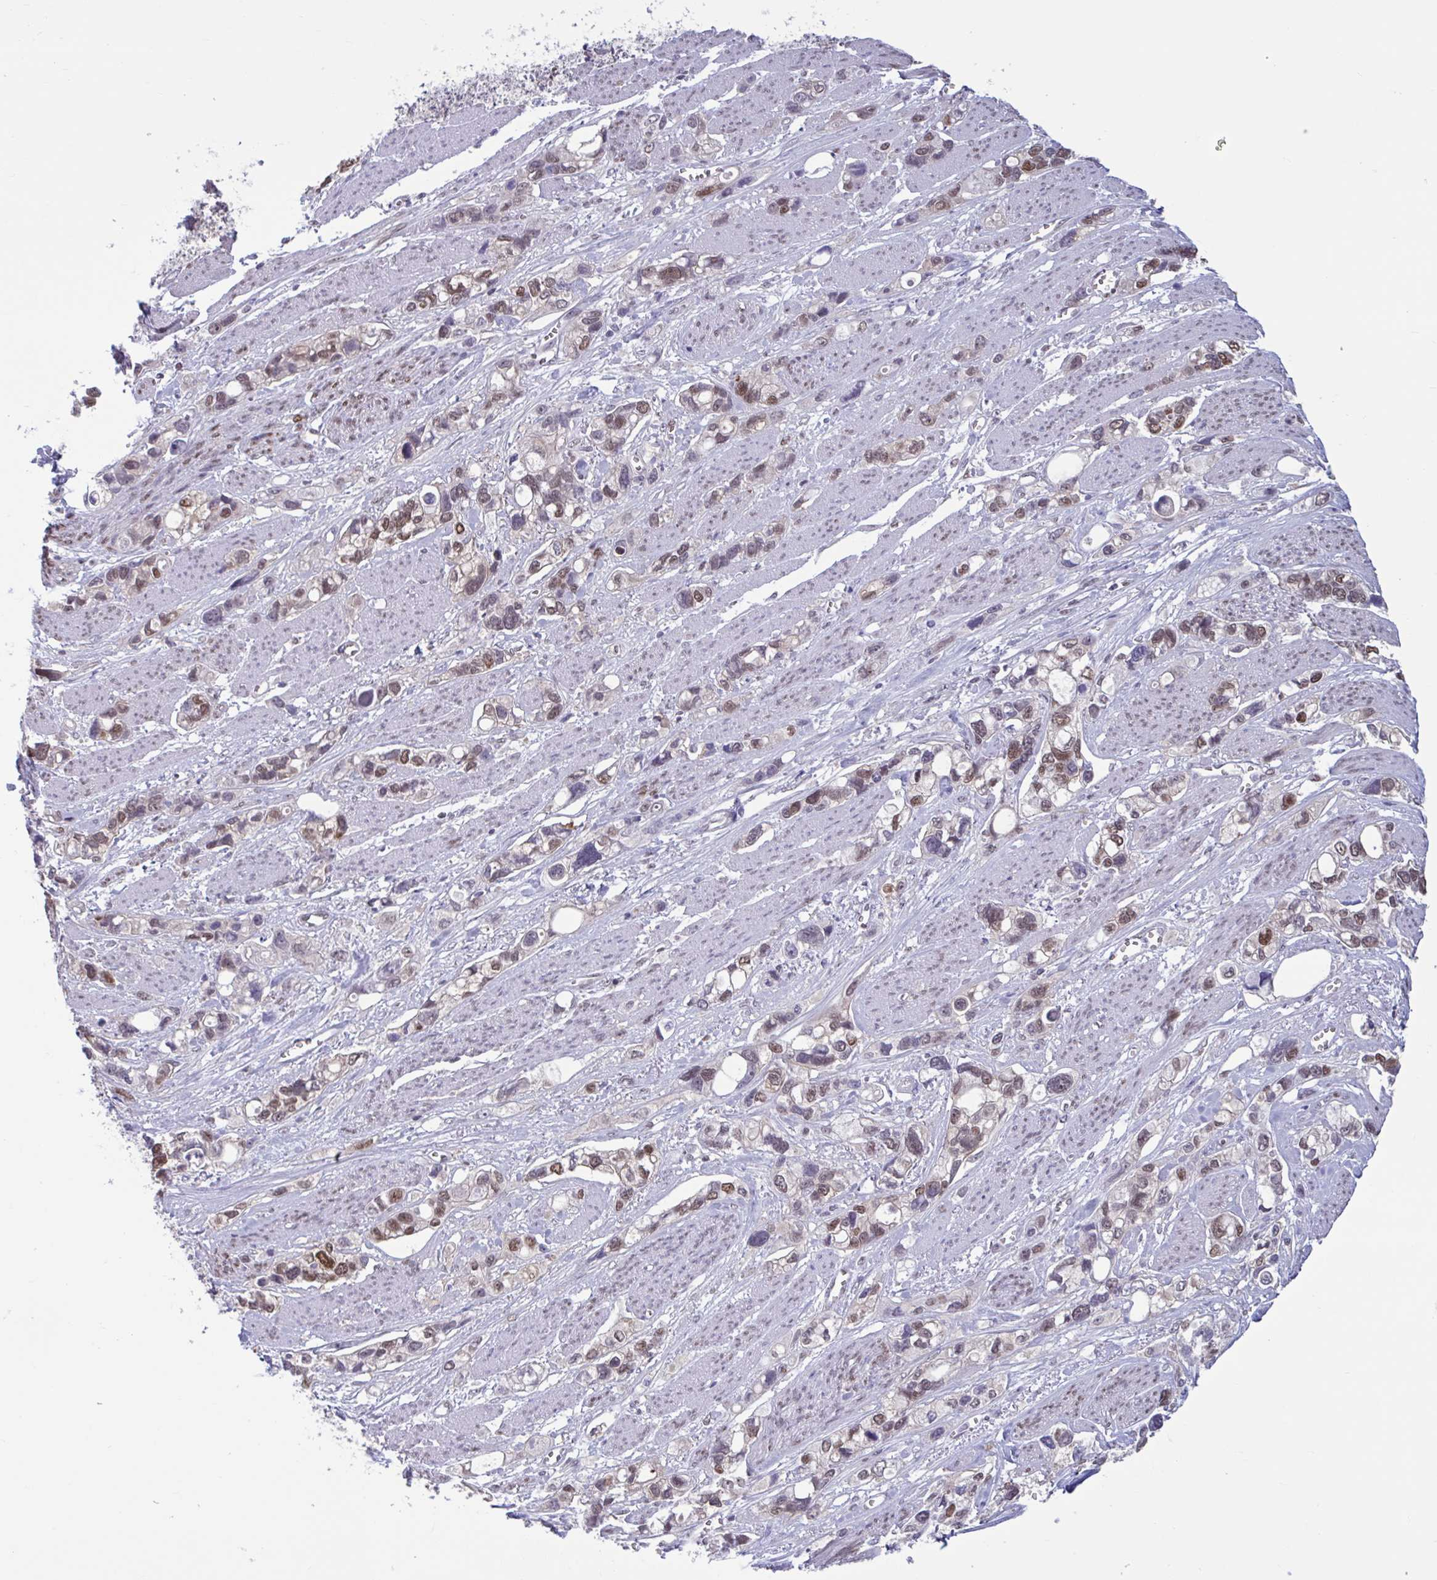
{"staining": {"intensity": "moderate", "quantity": ">75%", "location": "nuclear"}, "tissue": "stomach cancer", "cell_type": "Tumor cells", "image_type": "cancer", "snomed": [{"axis": "morphology", "description": "Adenocarcinoma, NOS"}, {"axis": "topography", "description": "Stomach, upper"}], "caption": "Adenocarcinoma (stomach) stained for a protein (brown) displays moderate nuclear positive expression in about >75% of tumor cells.", "gene": "RBL1", "patient": {"sex": "female", "age": 81}}